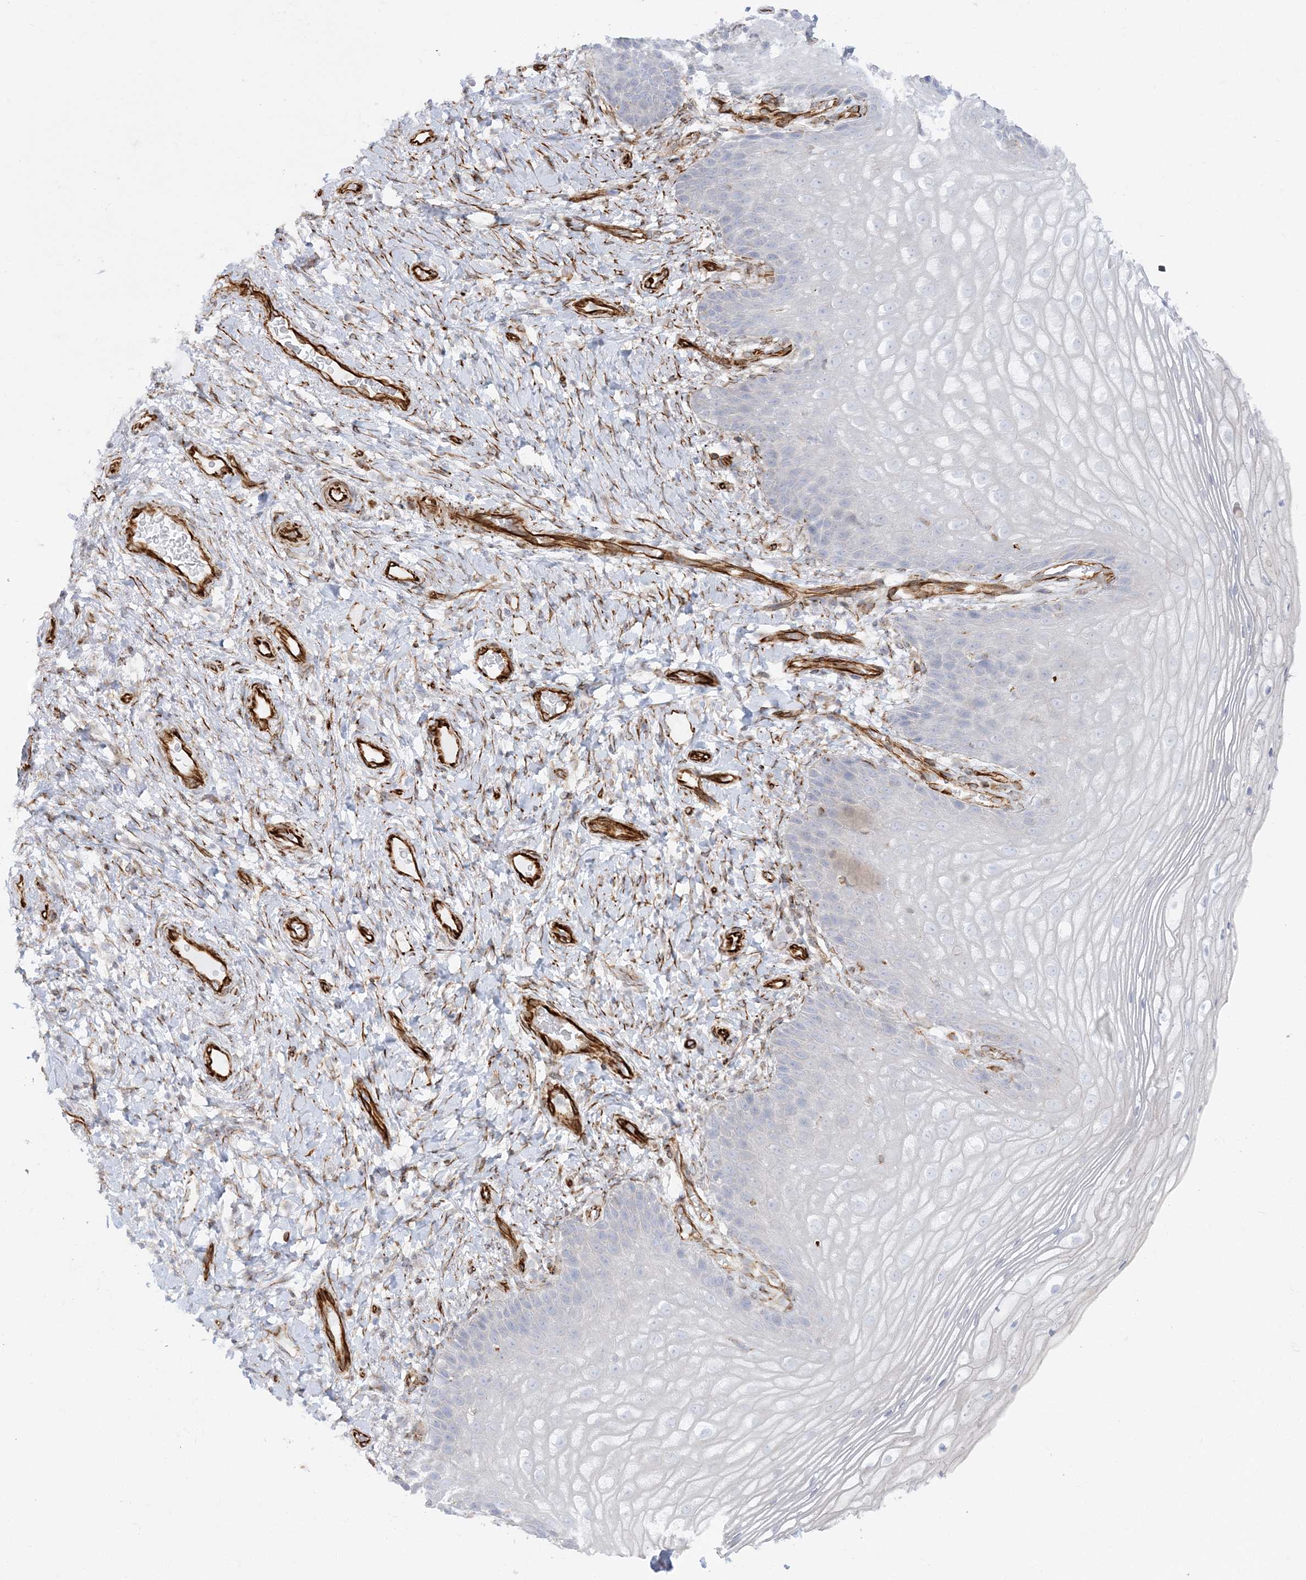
{"staining": {"intensity": "negative", "quantity": "none", "location": "none"}, "tissue": "vagina", "cell_type": "Squamous epithelial cells", "image_type": "normal", "snomed": [{"axis": "morphology", "description": "Normal tissue, NOS"}, {"axis": "topography", "description": "Vagina"}], "caption": "This image is of benign vagina stained with IHC to label a protein in brown with the nuclei are counter-stained blue. There is no staining in squamous epithelial cells.", "gene": "SCLT1", "patient": {"sex": "female", "age": 60}}